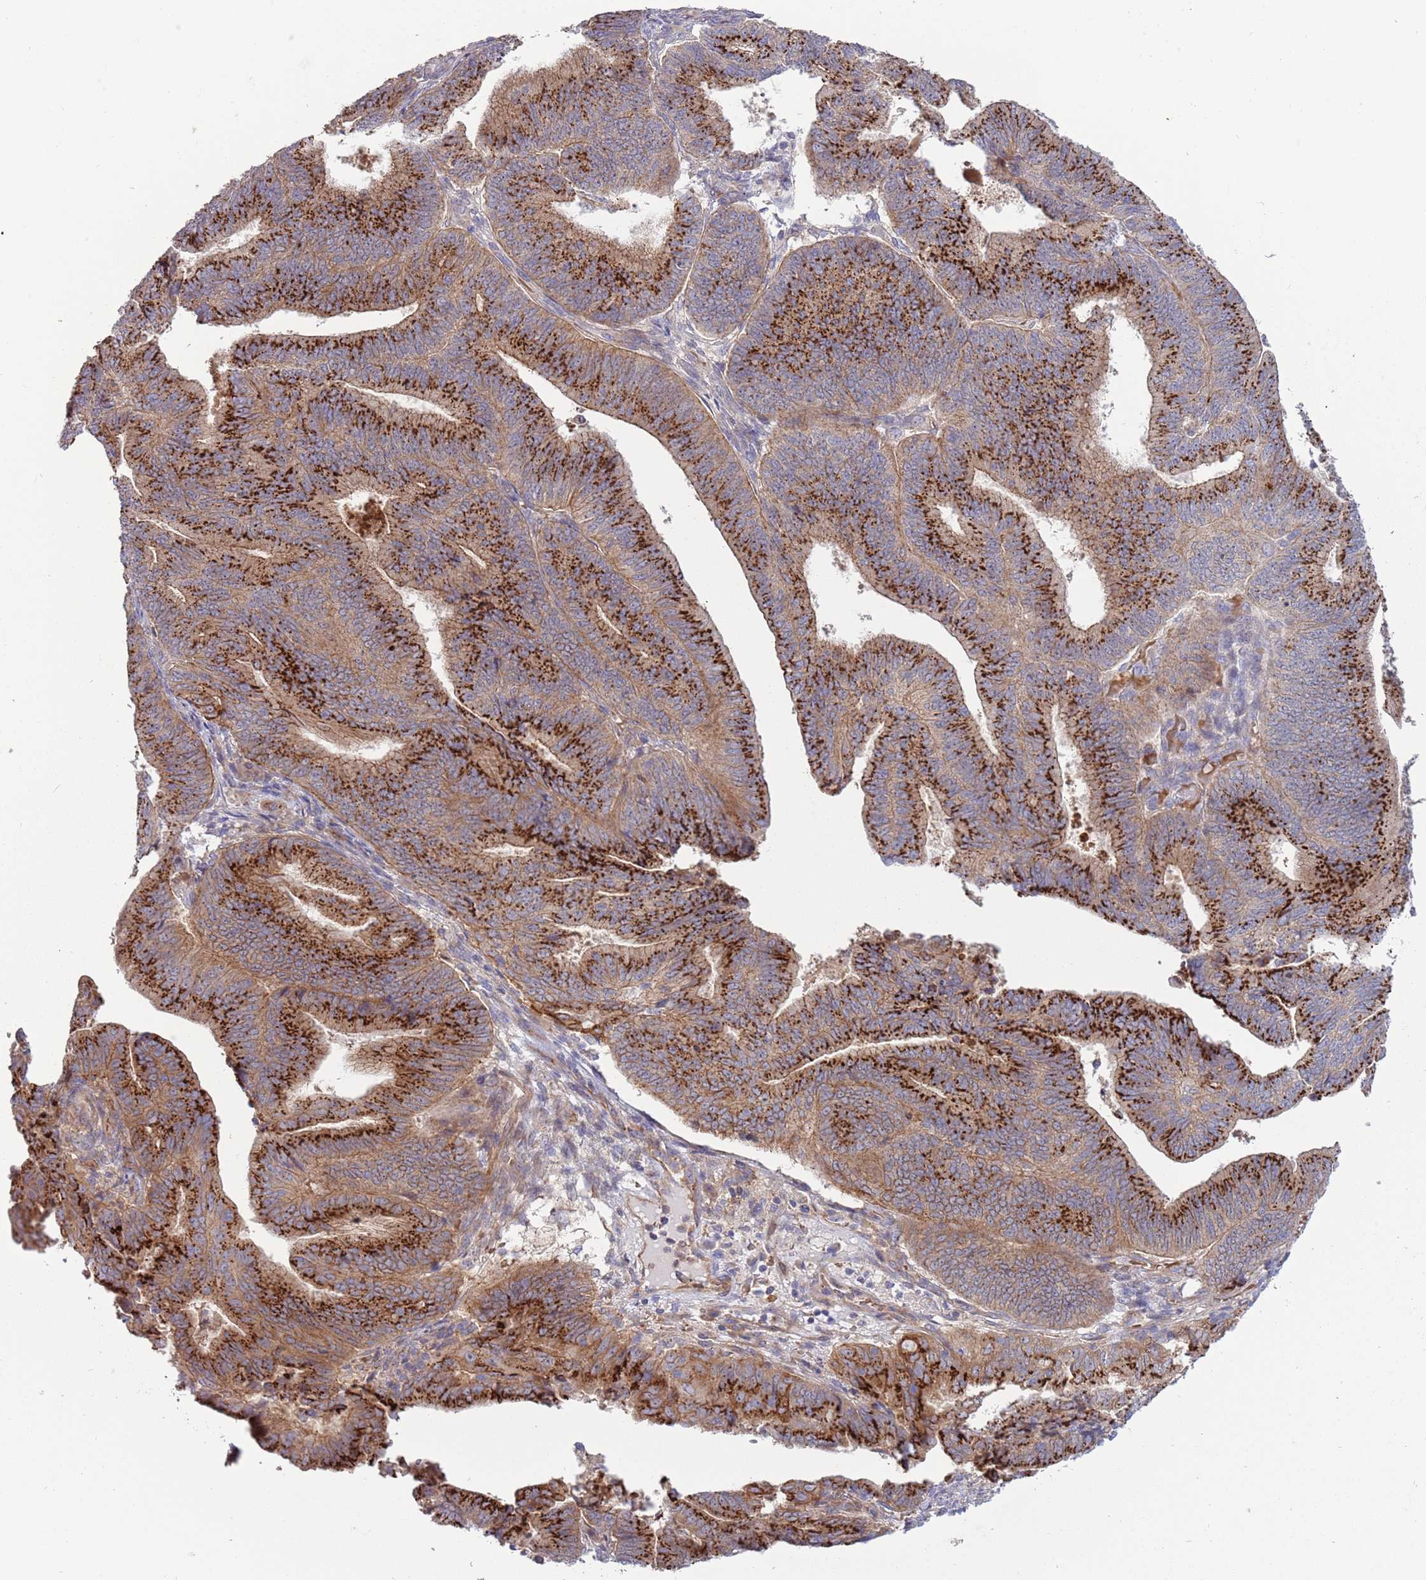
{"staining": {"intensity": "strong", "quantity": ">75%", "location": "cytoplasmic/membranous"}, "tissue": "endometrial cancer", "cell_type": "Tumor cells", "image_type": "cancer", "snomed": [{"axis": "morphology", "description": "Adenocarcinoma, NOS"}, {"axis": "topography", "description": "Endometrium"}], "caption": "Human endometrial cancer stained with a brown dye shows strong cytoplasmic/membranous positive positivity in about >75% of tumor cells.", "gene": "ITGB6", "patient": {"sex": "female", "age": 70}}